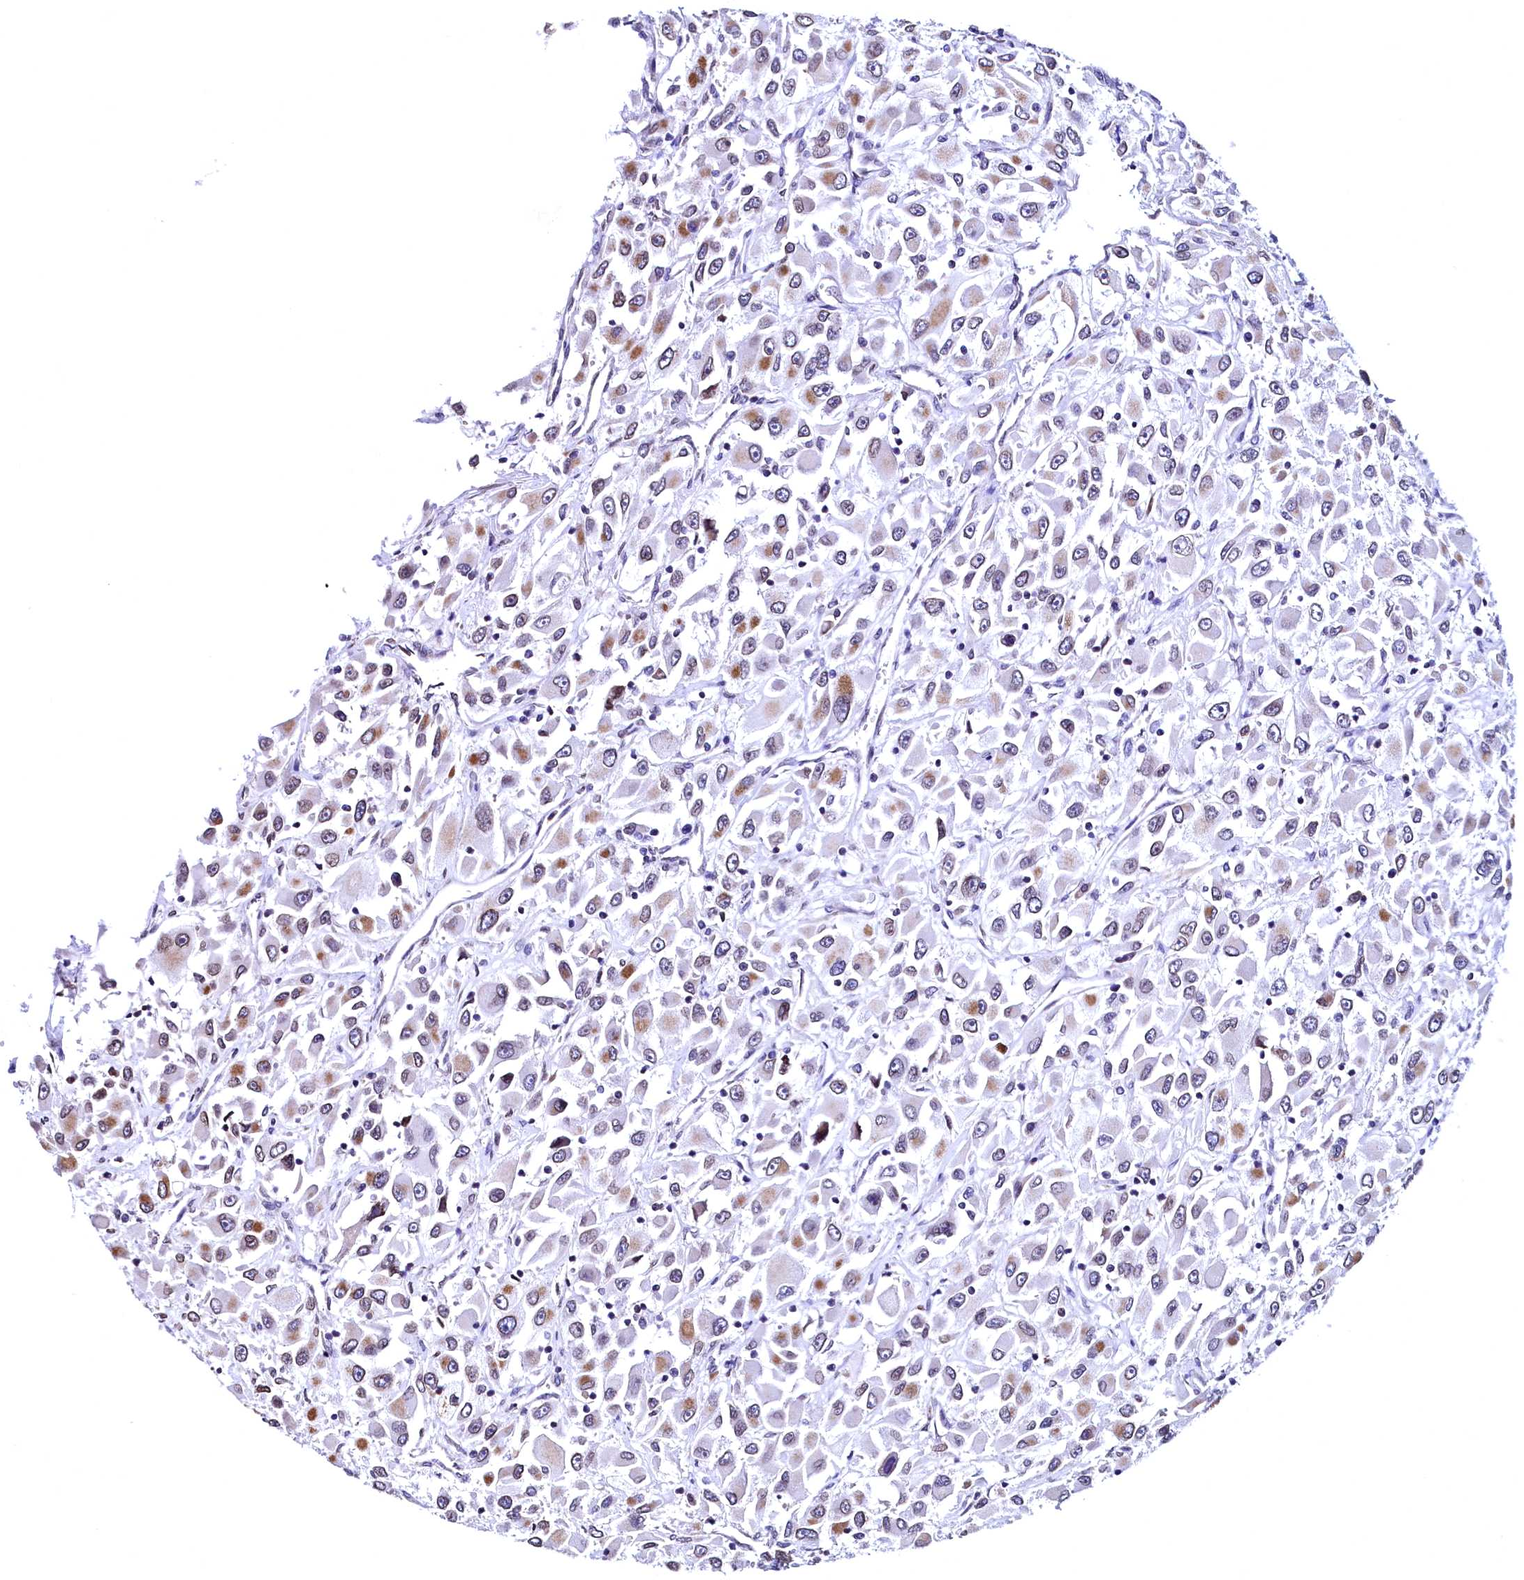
{"staining": {"intensity": "moderate", "quantity": "25%-75%", "location": "cytoplasmic/membranous,nuclear"}, "tissue": "renal cancer", "cell_type": "Tumor cells", "image_type": "cancer", "snomed": [{"axis": "morphology", "description": "Adenocarcinoma, NOS"}, {"axis": "topography", "description": "Kidney"}], "caption": "Human adenocarcinoma (renal) stained with a brown dye displays moderate cytoplasmic/membranous and nuclear positive staining in approximately 25%-75% of tumor cells.", "gene": "HAND1", "patient": {"sex": "female", "age": 52}}